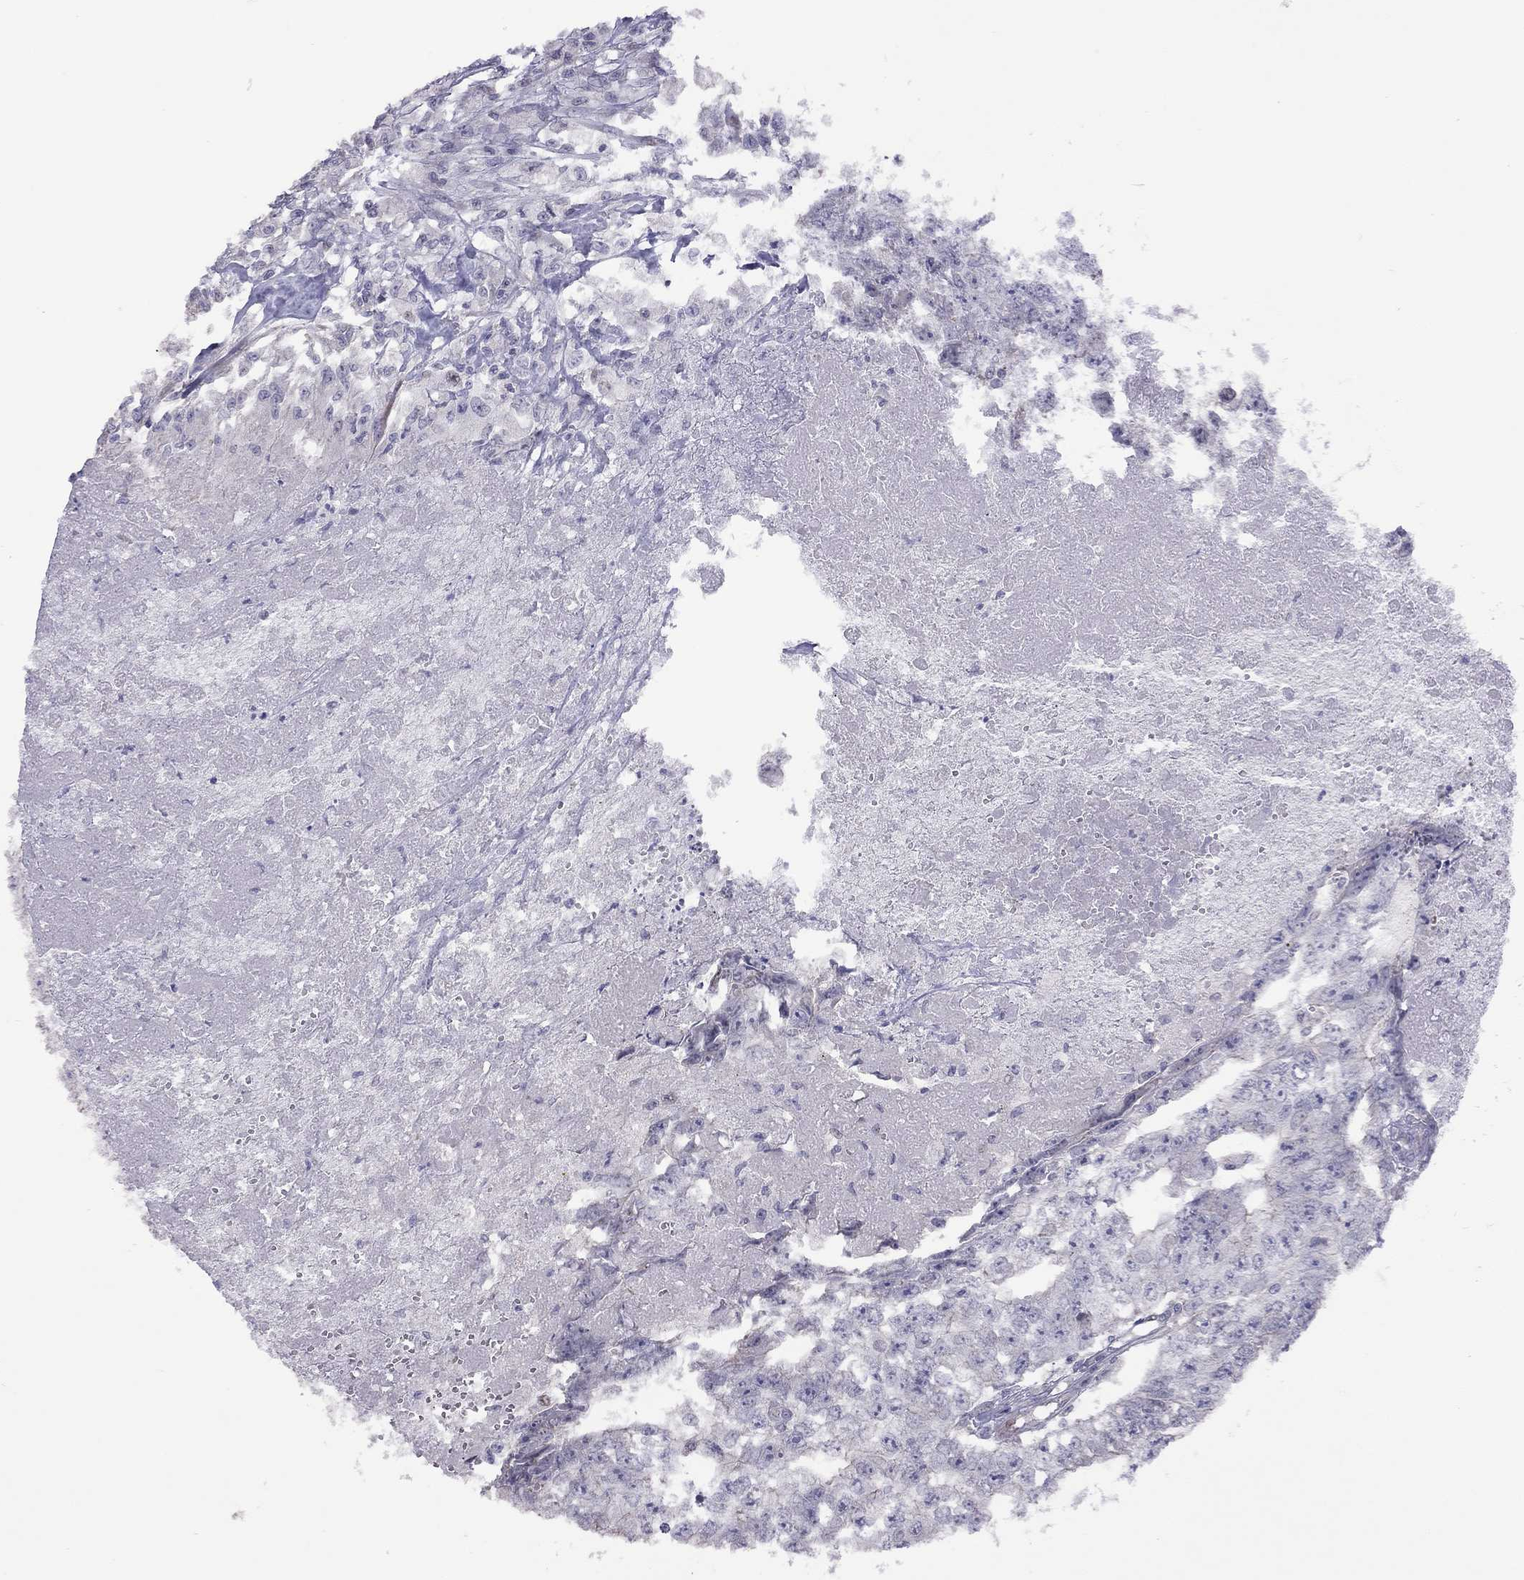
{"staining": {"intensity": "negative", "quantity": "none", "location": "none"}, "tissue": "testis cancer", "cell_type": "Tumor cells", "image_type": "cancer", "snomed": [{"axis": "morphology", "description": "Carcinoma, Embryonal, NOS"}, {"axis": "morphology", "description": "Teratoma, malignant, NOS"}, {"axis": "topography", "description": "Testis"}], "caption": "Human testis cancer stained for a protein using immunohistochemistry shows no positivity in tumor cells.", "gene": "SYTL2", "patient": {"sex": "male", "age": 24}}